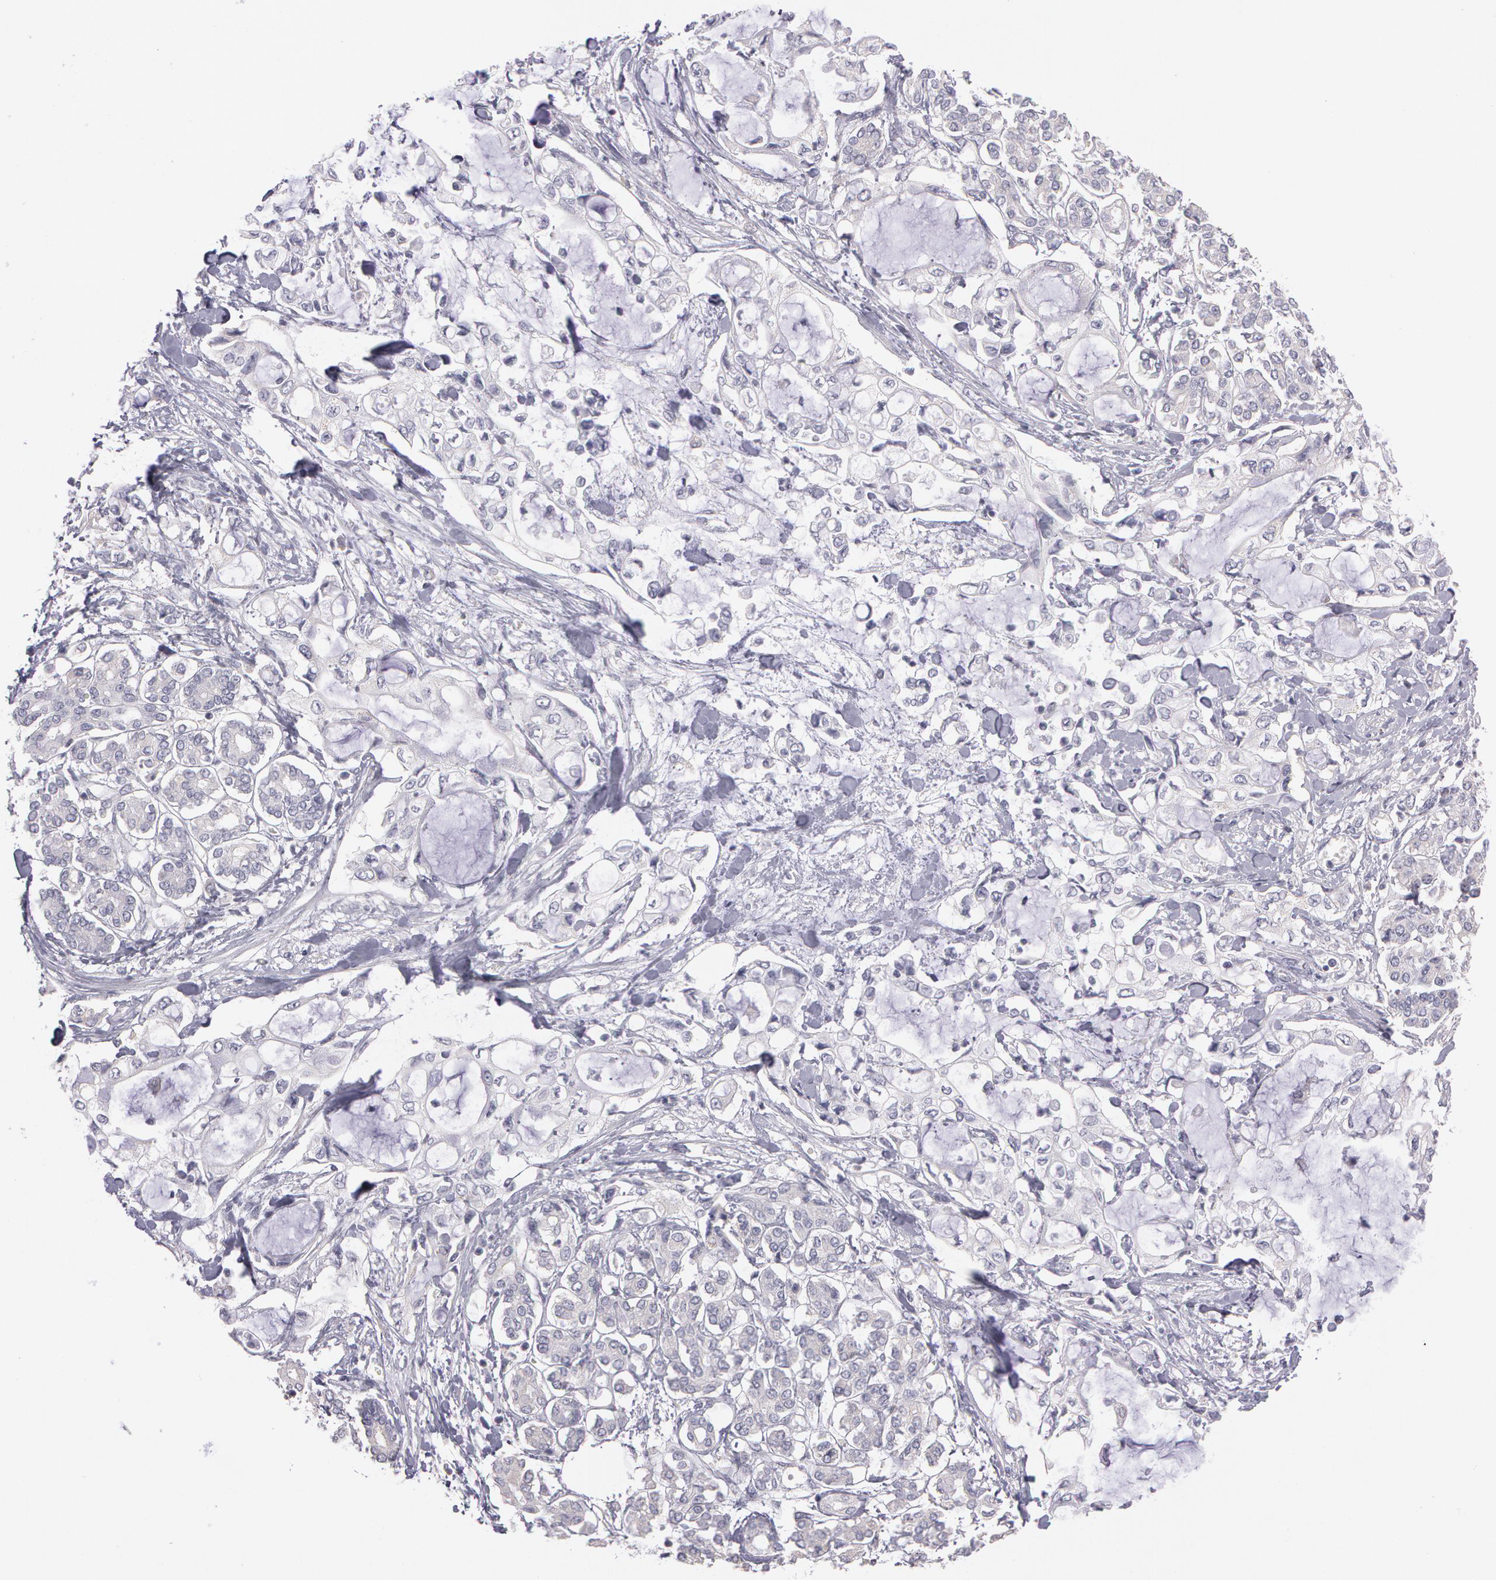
{"staining": {"intensity": "negative", "quantity": "none", "location": "none"}, "tissue": "pancreatic cancer", "cell_type": "Tumor cells", "image_type": "cancer", "snomed": [{"axis": "morphology", "description": "Adenocarcinoma, NOS"}, {"axis": "topography", "description": "Pancreas"}], "caption": "Tumor cells show no significant protein staining in pancreatic adenocarcinoma. (Brightfield microscopy of DAB (3,3'-diaminobenzidine) IHC at high magnification).", "gene": "NEK9", "patient": {"sex": "female", "age": 70}}